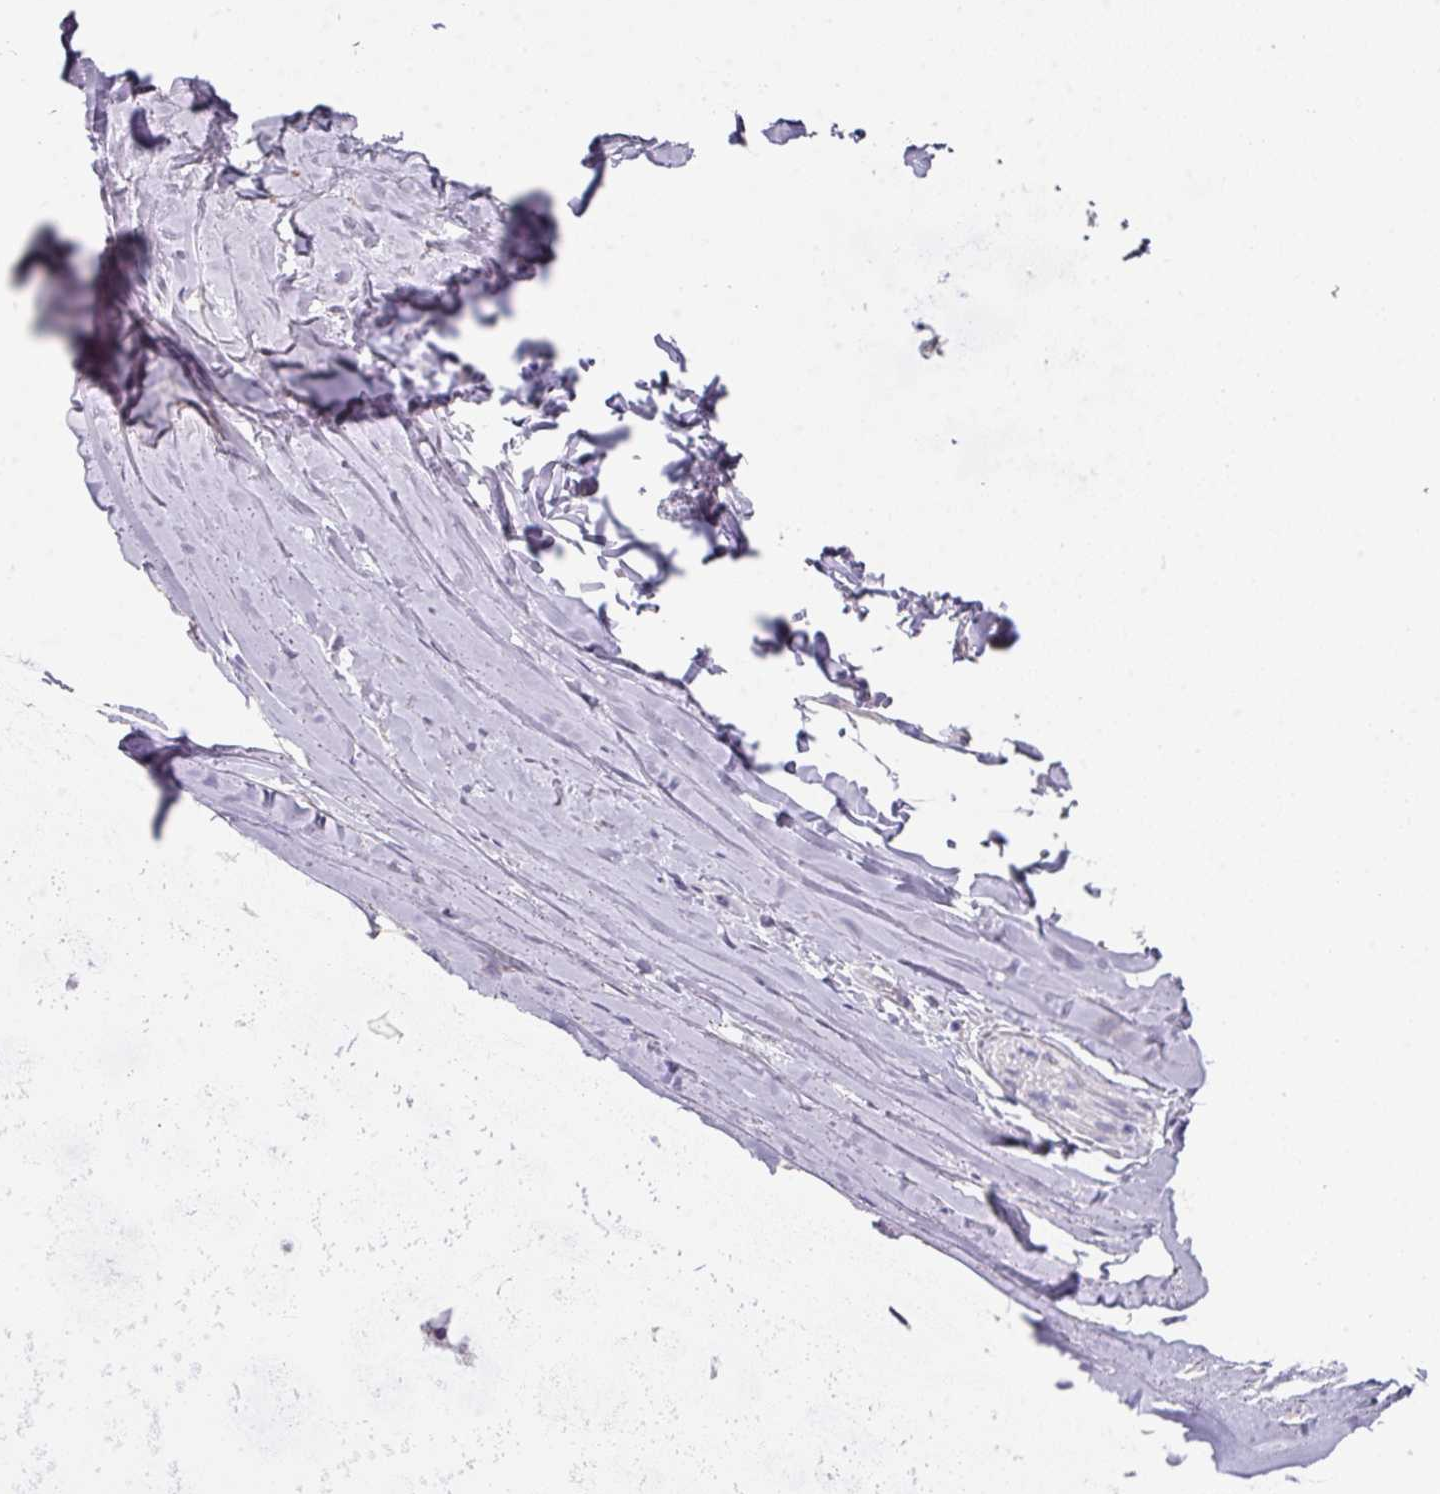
{"staining": {"intensity": "negative", "quantity": "none", "location": "none"}, "tissue": "soft tissue", "cell_type": "Chondrocytes", "image_type": "normal", "snomed": [{"axis": "morphology", "description": "Normal tissue, NOS"}, {"axis": "topography", "description": "Cartilage tissue"}, {"axis": "topography", "description": "Nasopharynx"}, {"axis": "topography", "description": "Thyroid gland"}], "caption": "Soft tissue was stained to show a protein in brown. There is no significant staining in chondrocytes. (Stains: DAB immunohistochemistry (IHC) with hematoxylin counter stain, Microscopy: brightfield microscopy at high magnification).", "gene": "ANKRD29", "patient": {"sex": "male", "age": 63}}